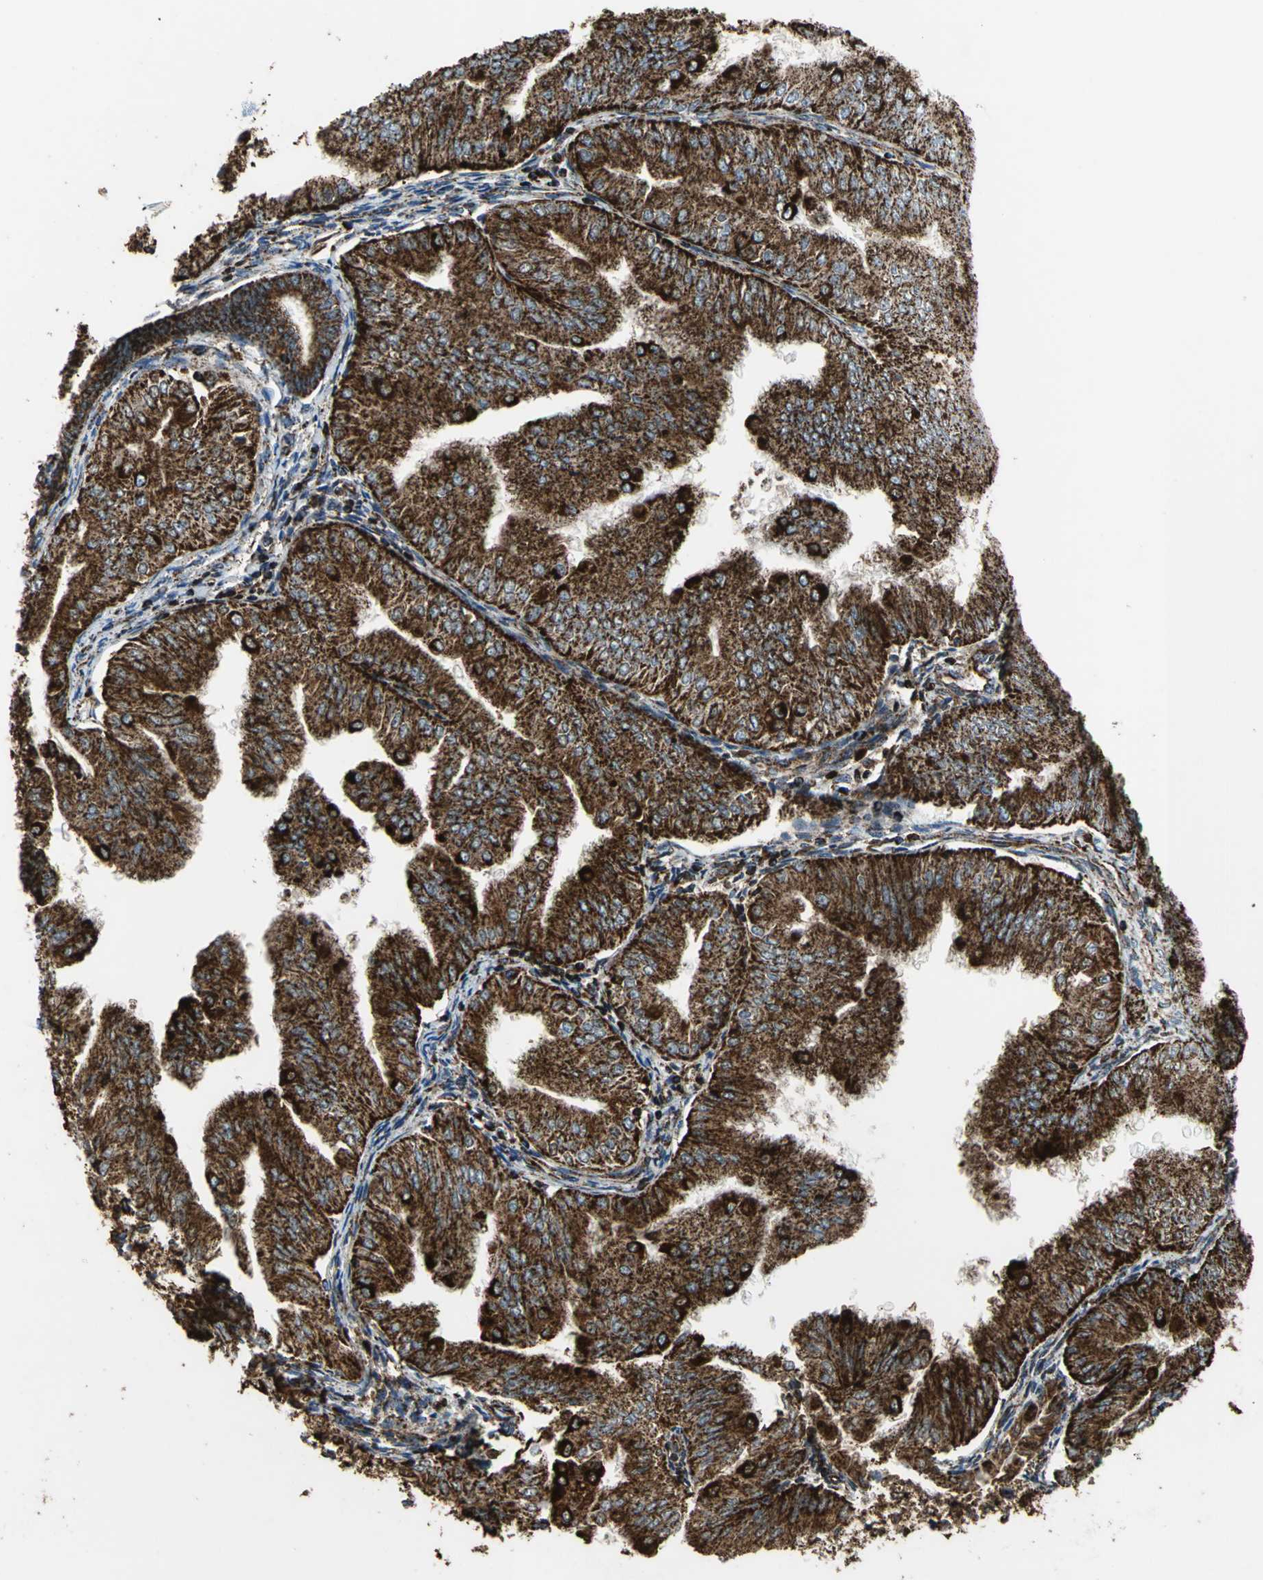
{"staining": {"intensity": "strong", "quantity": ">75%", "location": "cytoplasmic/membranous"}, "tissue": "endometrial cancer", "cell_type": "Tumor cells", "image_type": "cancer", "snomed": [{"axis": "morphology", "description": "Adenocarcinoma, NOS"}, {"axis": "topography", "description": "Endometrium"}], "caption": "Endometrial cancer (adenocarcinoma) stained with IHC reveals strong cytoplasmic/membranous expression in approximately >75% of tumor cells.", "gene": "ECH1", "patient": {"sex": "female", "age": 53}}